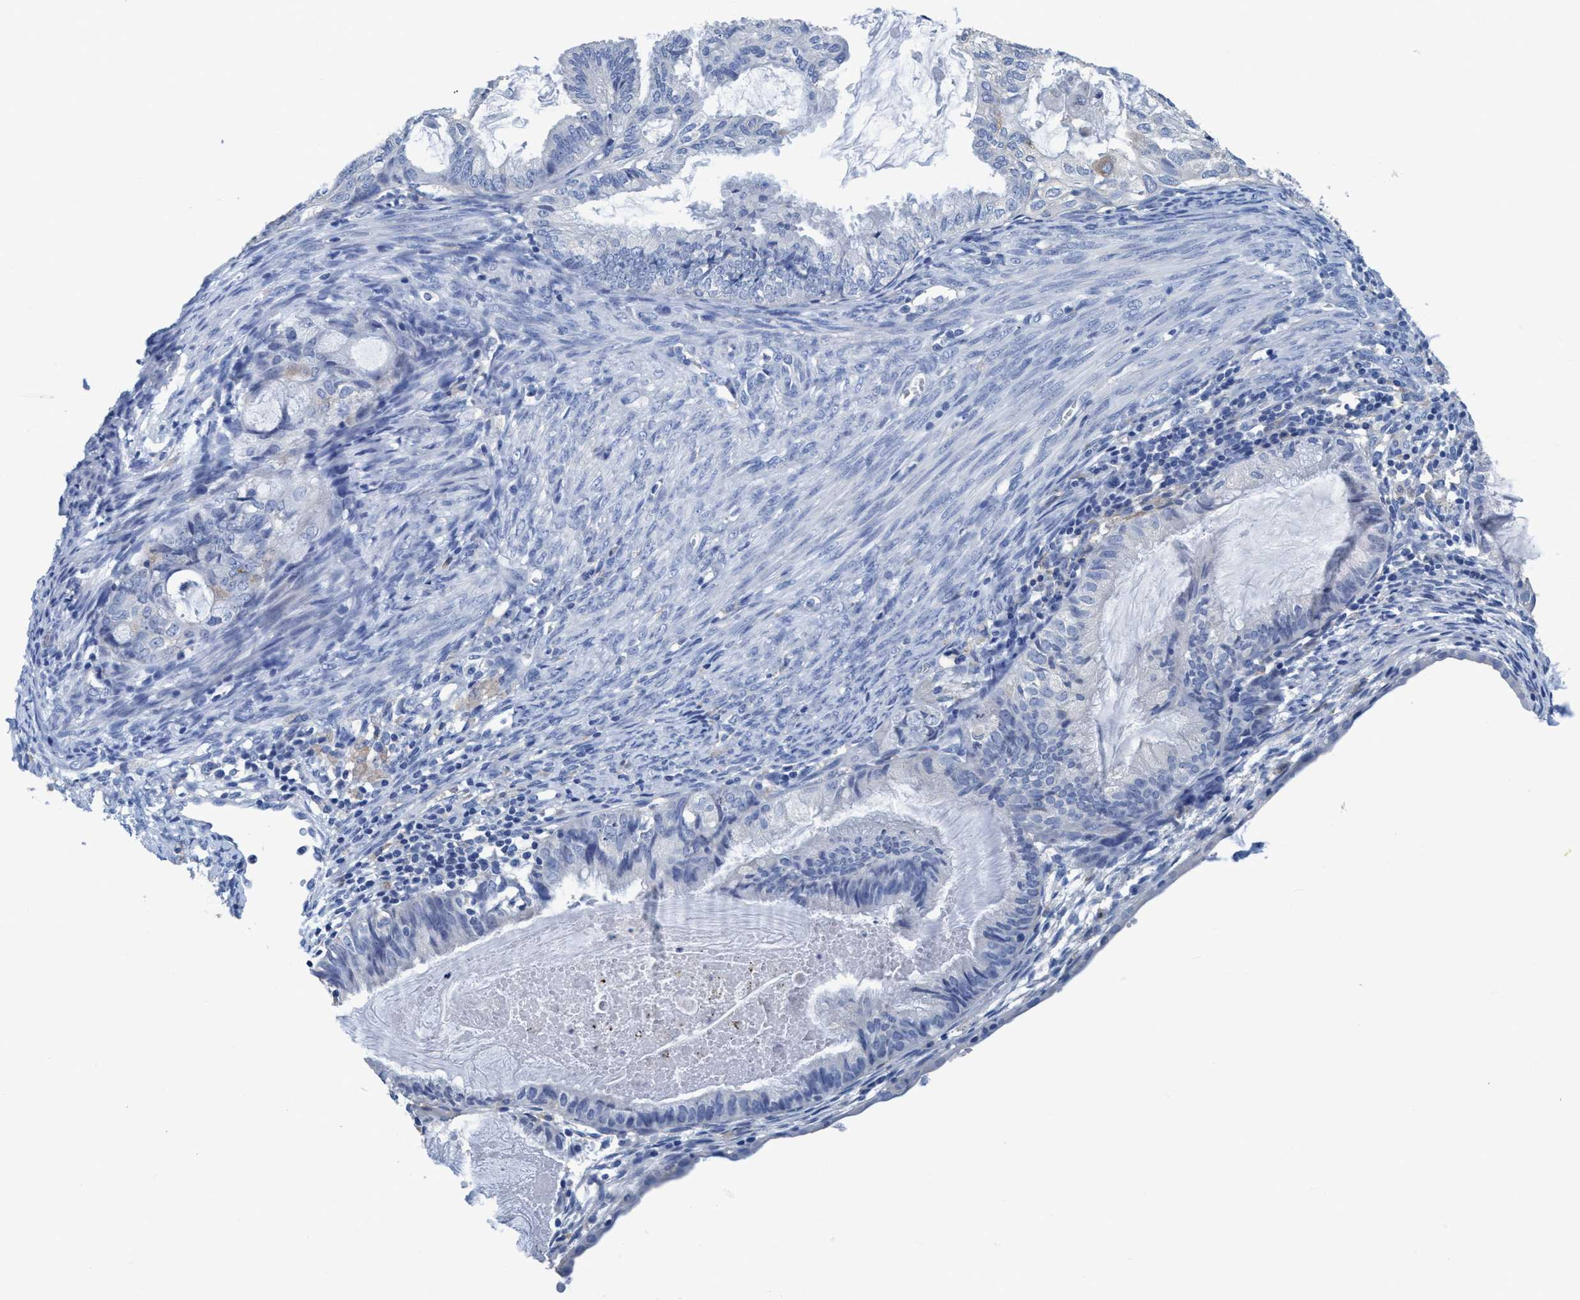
{"staining": {"intensity": "negative", "quantity": "none", "location": "none"}, "tissue": "cervical cancer", "cell_type": "Tumor cells", "image_type": "cancer", "snomed": [{"axis": "morphology", "description": "Normal tissue, NOS"}, {"axis": "morphology", "description": "Adenocarcinoma, NOS"}, {"axis": "topography", "description": "Cervix"}, {"axis": "topography", "description": "Endometrium"}], "caption": "DAB (3,3'-diaminobenzidine) immunohistochemical staining of adenocarcinoma (cervical) exhibits no significant positivity in tumor cells.", "gene": "DNAI1", "patient": {"sex": "female", "age": 86}}